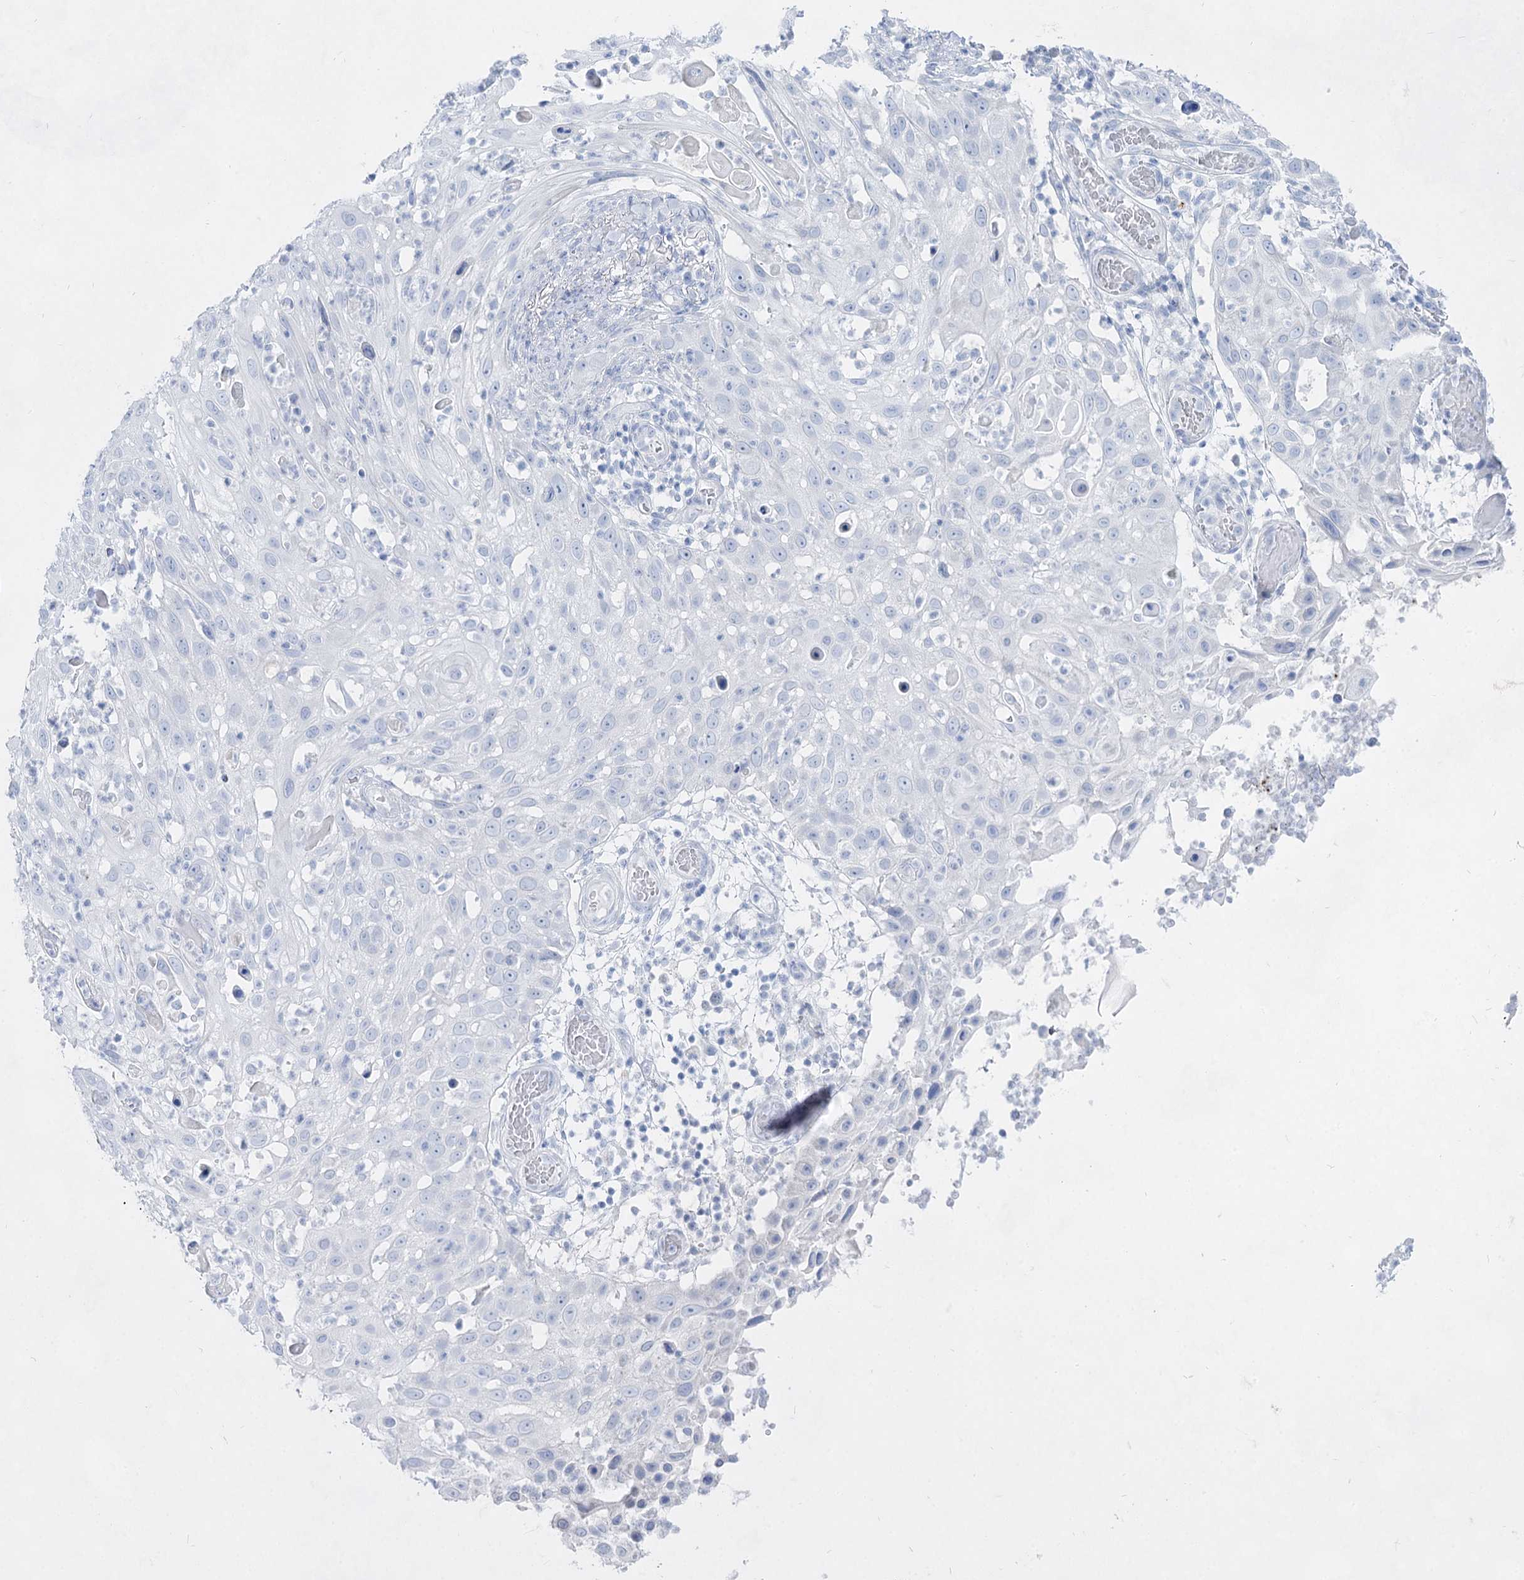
{"staining": {"intensity": "negative", "quantity": "none", "location": "none"}, "tissue": "skin cancer", "cell_type": "Tumor cells", "image_type": "cancer", "snomed": [{"axis": "morphology", "description": "Squamous cell carcinoma, NOS"}, {"axis": "topography", "description": "Skin"}], "caption": "High power microscopy image of an immunohistochemistry photomicrograph of skin cancer, revealing no significant expression in tumor cells.", "gene": "ACRV1", "patient": {"sex": "female", "age": 44}}